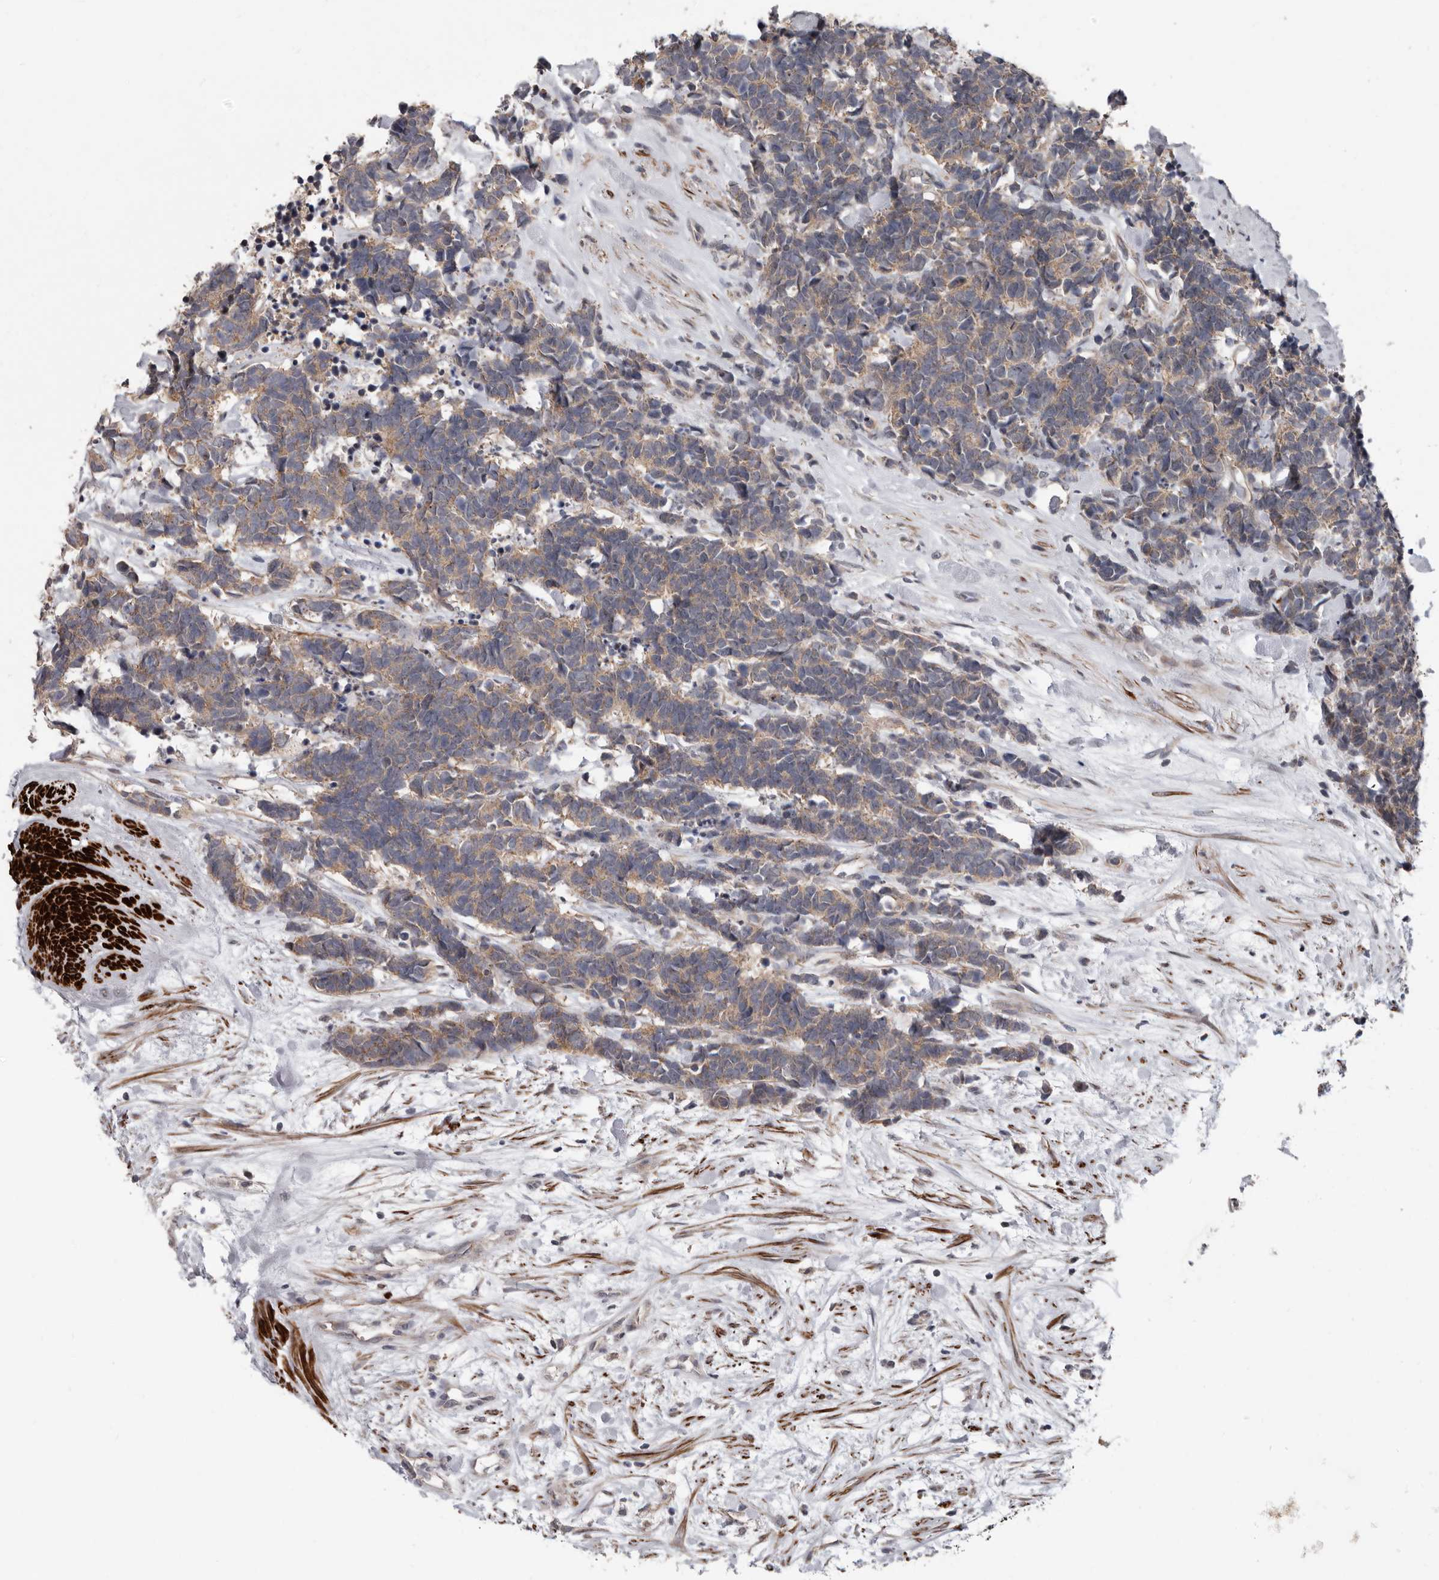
{"staining": {"intensity": "weak", "quantity": "25%-75%", "location": "cytoplasmic/membranous"}, "tissue": "carcinoid", "cell_type": "Tumor cells", "image_type": "cancer", "snomed": [{"axis": "morphology", "description": "Carcinoma, NOS"}, {"axis": "morphology", "description": "Carcinoid, malignant, NOS"}, {"axis": "topography", "description": "Urinary bladder"}], "caption": "Malignant carcinoid stained with a protein marker exhibits weak staining in tumor cells.", "gene": "FGFR4", "patient": {"sex": "male", "age": 57}}